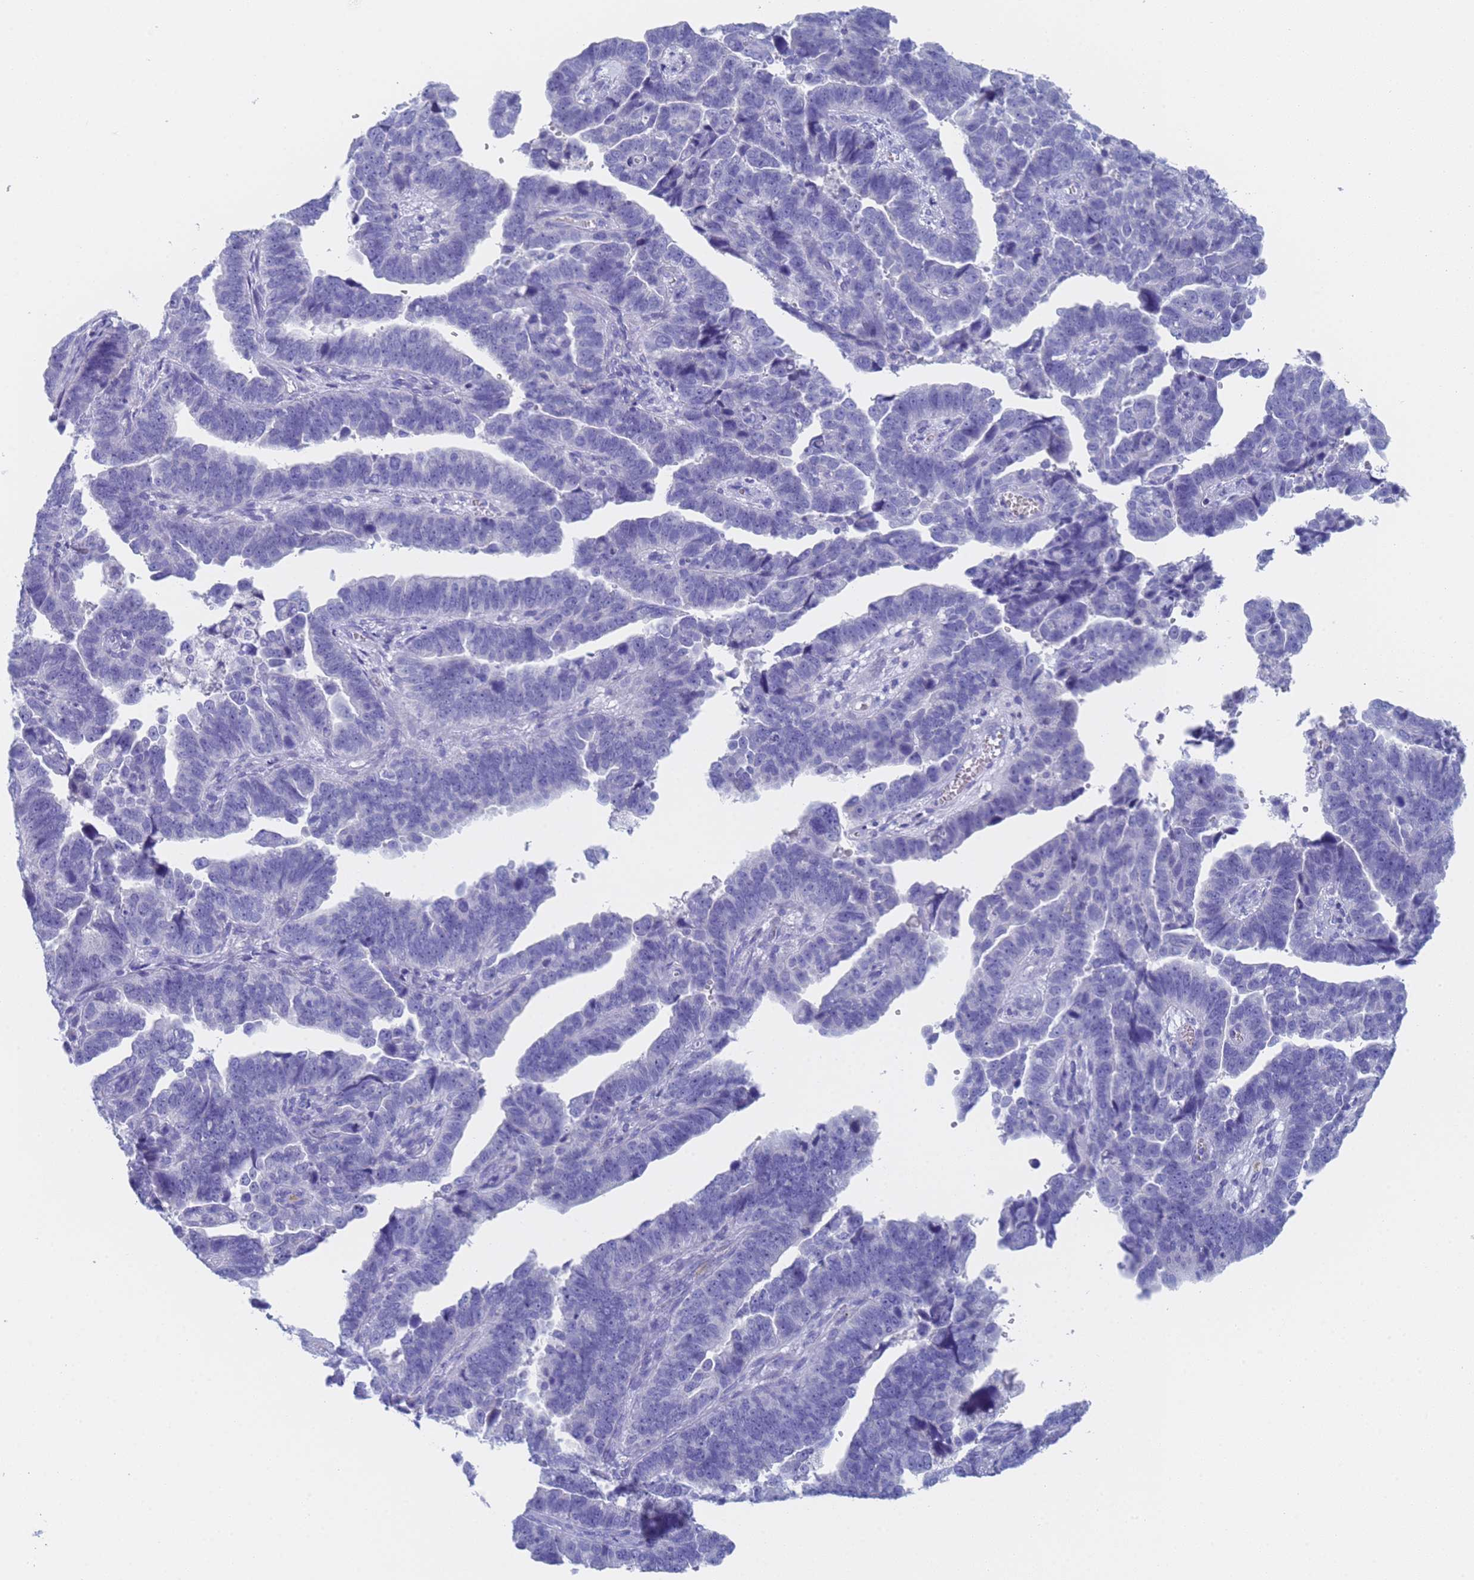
{"staining": {"intensity": "negative", "quantity": "none", "location": "none"}, "tissue": "endometrial cancer", "cell_type": "Tumor cells", "image_type": "cancer", "snomed": [{"axis": "morphology", "description": "Adenocarcinoma, NOS"}, {"axis": "topography", "description": "Endometrium"}], "caption": "High magnification brightfield microscopy of endometrial cancer (adenocarcinoma) stained with DAB (3,3'-diaminobenzidine) (brown) and counterstained with hematoxylin (blue): tumor cells show no significant positivity.", "gene": "STATH", "patient": {"sex": "female", "age": 75}}